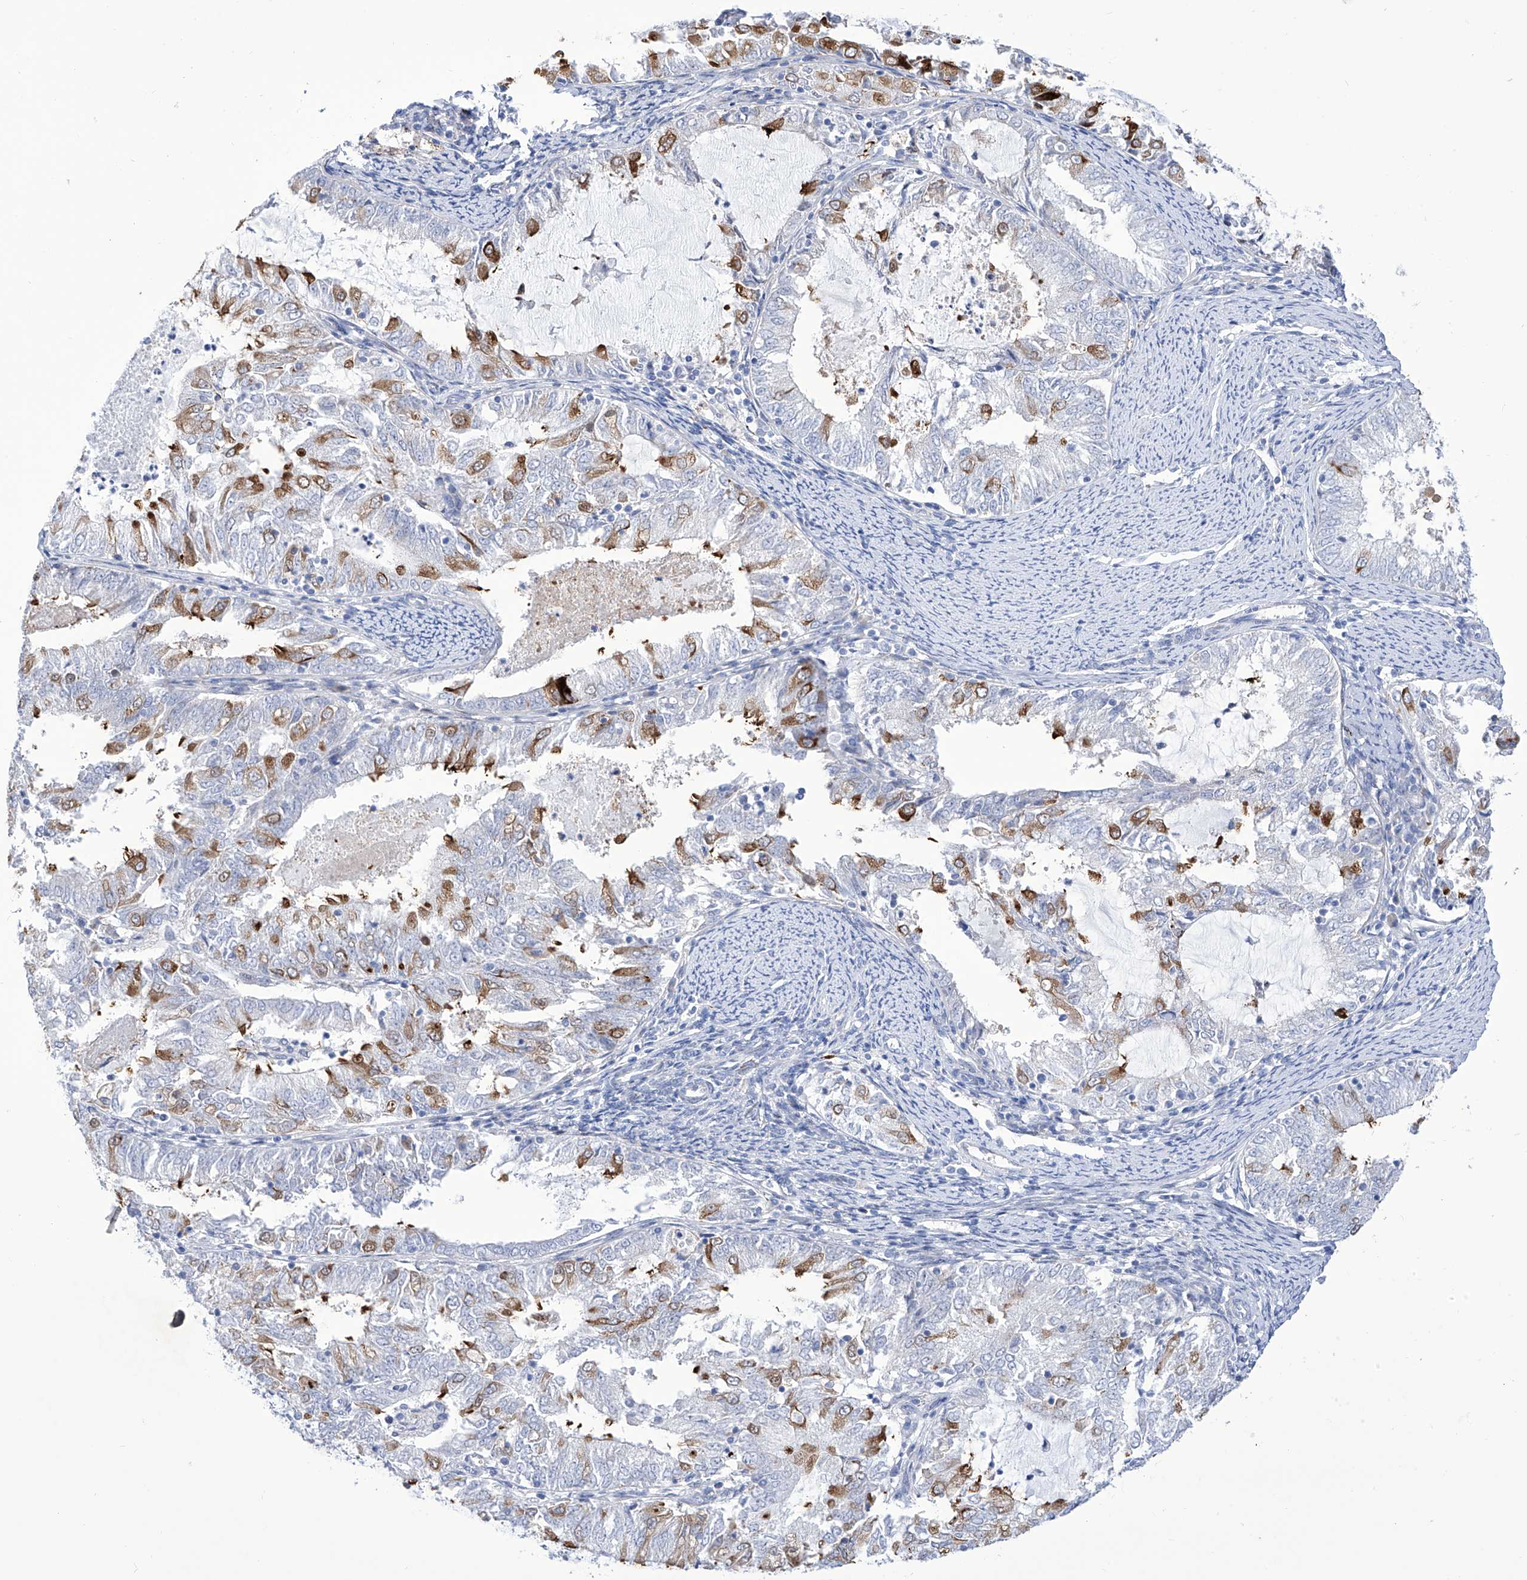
{"staining": {"intensity": "moderate", "quantity": "<25%", "location": "cytoplasmic/membranous"}, "tissue": "endometrial cancer", "cell_type": "Tumor cells", "image_type": "cancer", "snomed": [{"axis": "morphology", "description": "Adenocarcinoma, NOS"}, {"axis": "topography", "description": "Endometrium"}], "caption": "Endometrial cancer tissue shows moderate cytoplasmic/membranous expression in about <25% of tumor cells, visualized by immunohistochemistry.", "gene": "C1orf87", "patient": {"sex": "female", "age": 57}}